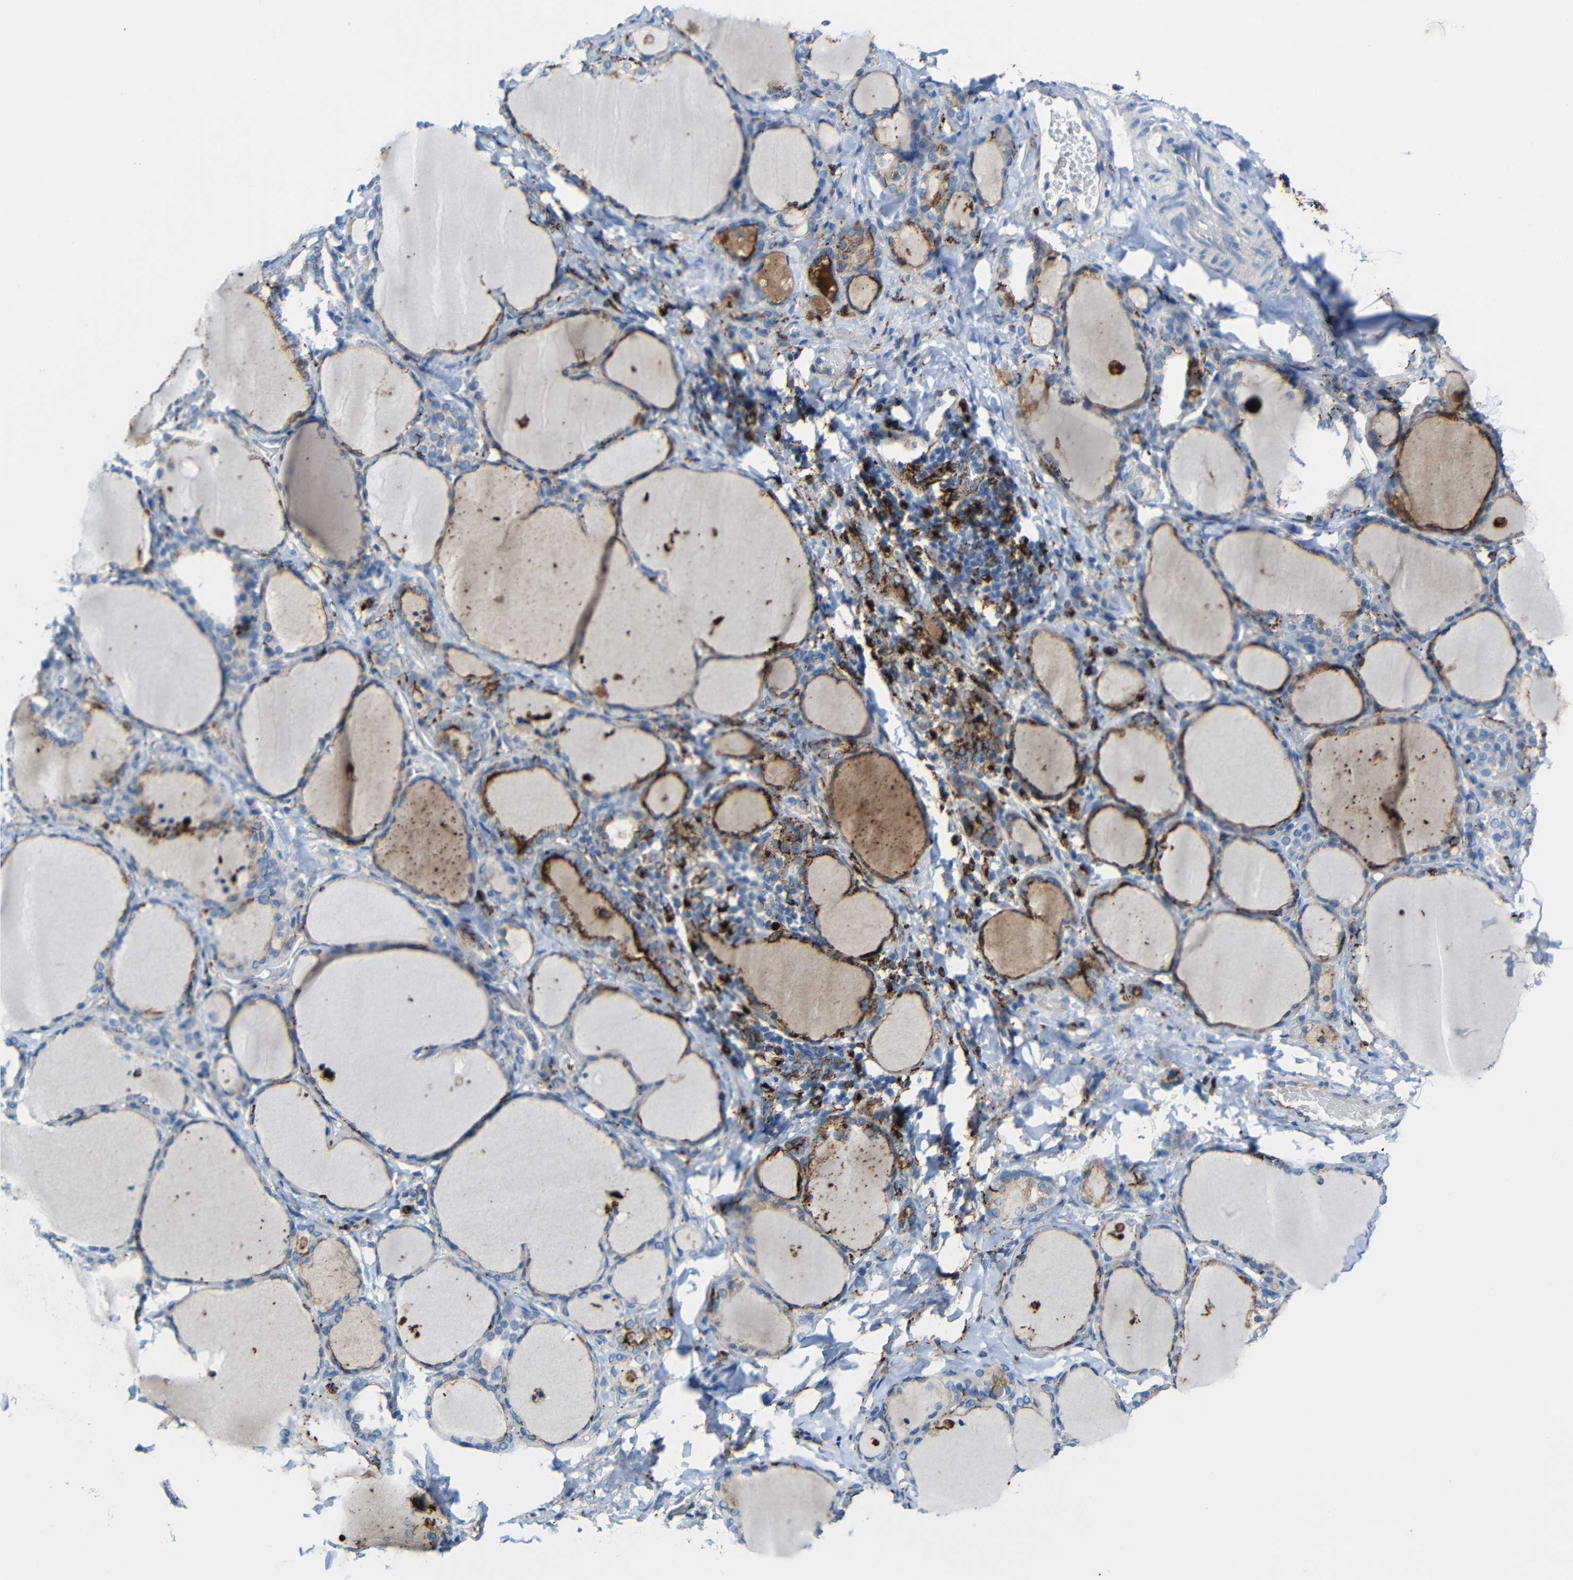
{"staining": {"intensity": "moderate", "quantity": "<25%", "location": "cytoplasmic/membranous"}, "tissue": "thyroid gland", "cell_type": "Glandular cells", "image_type": "normal", "snomed": [{"axis": "morphology", "description": "Normal tissue, NOS"}, {"axis": "morphology", "description": "Papillary adenocarcinoma, NOS"}, {"axis": "topography", "description": "Thyroid gland"}], "caption": "Benign thyroid gland displays moderate cytoplasmic/membranous positivity in about <25% of glandular cells Ihc stains the protein of interest in brown and the nuclei are stained blue..", "gene": "HLA", "patient": {"sex": "female", "age": 30}}